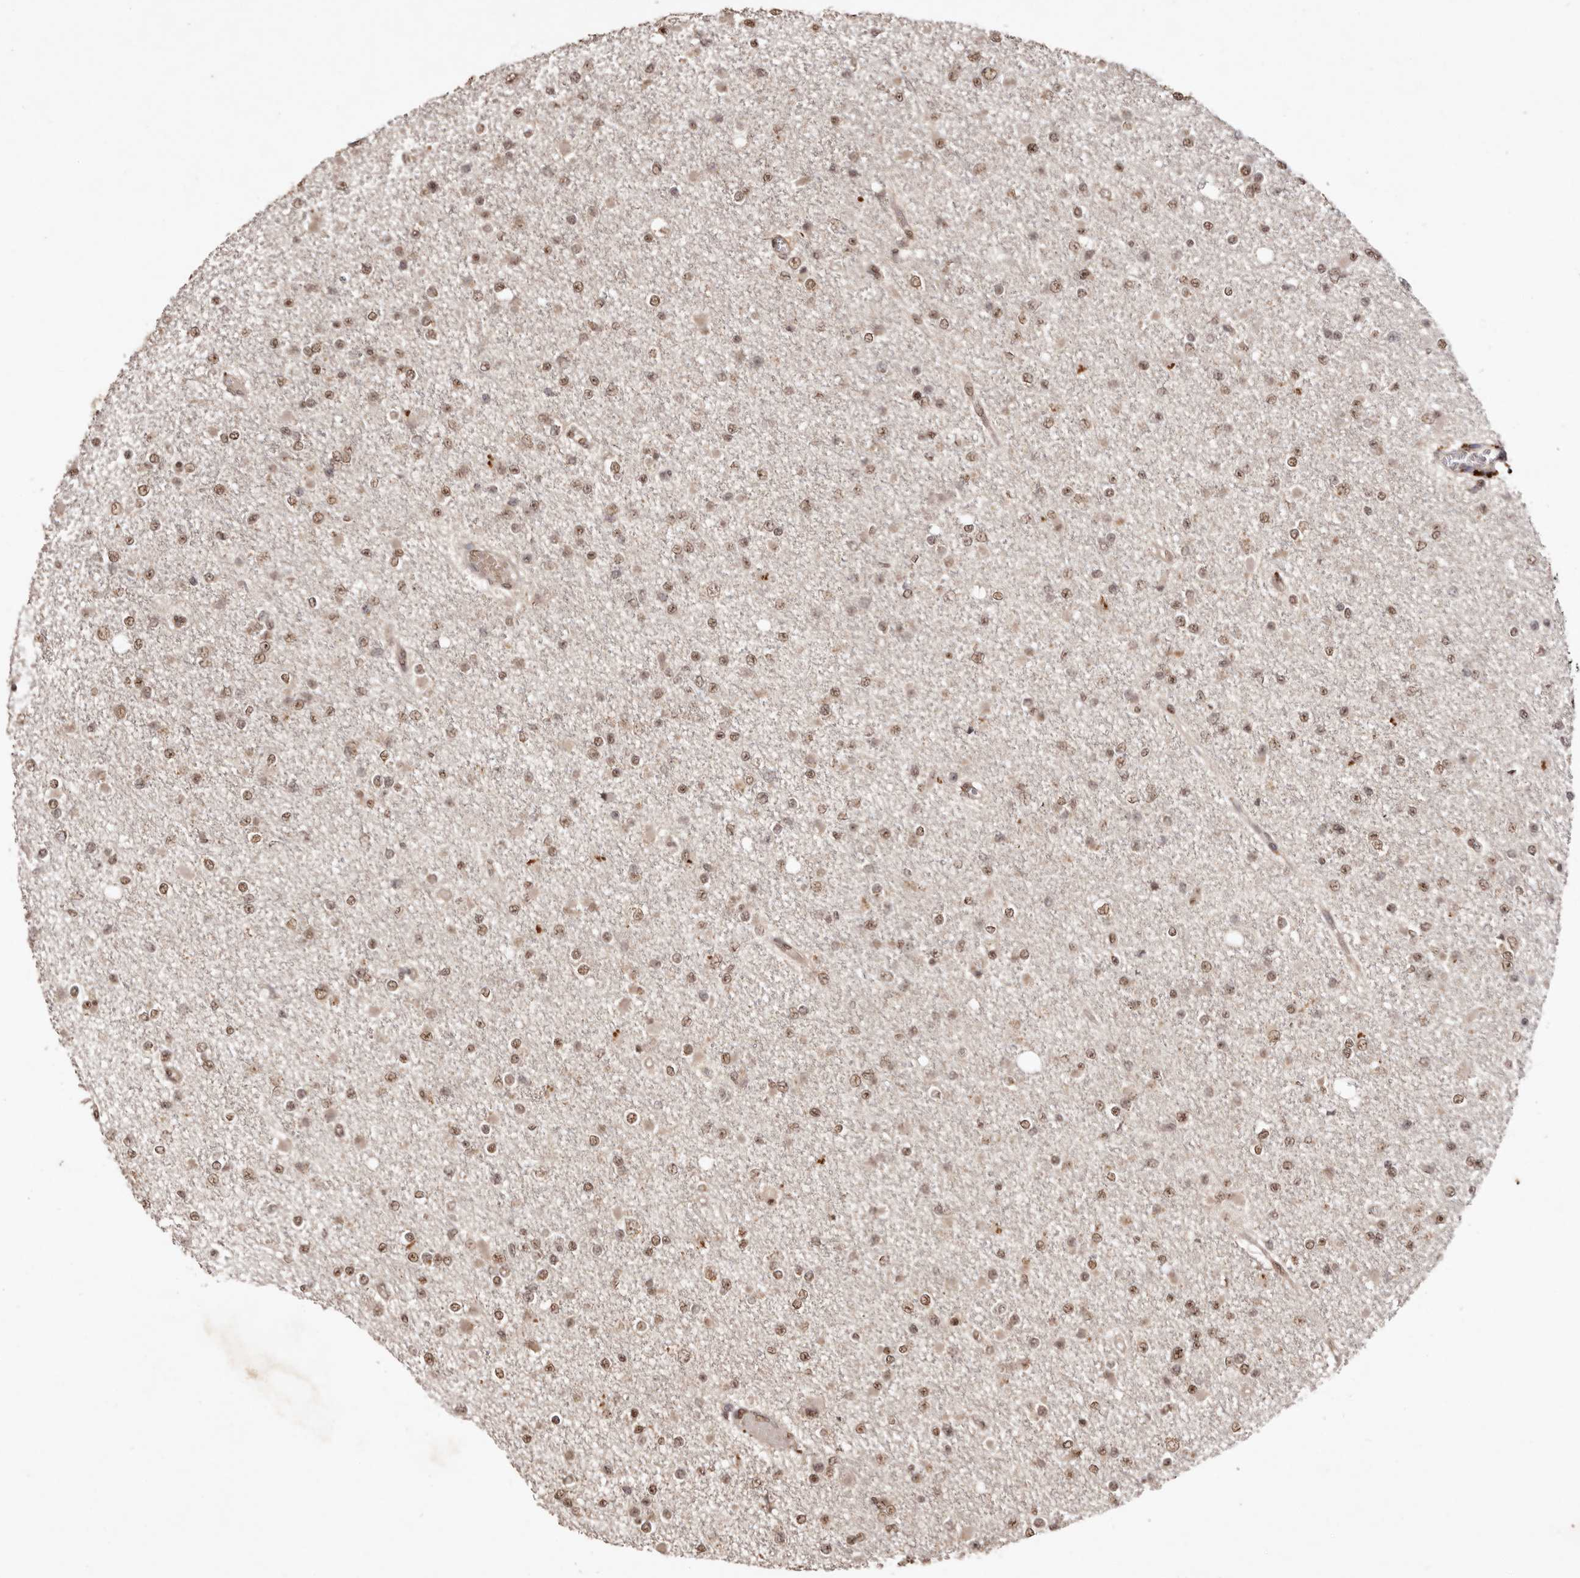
{"staining": {"intensity": "moderate", "quantity": ">75%", "location": "nuclear"}, "tissue": "glioma", "cell_type": "Tumor cells", "image_type": "cancer", "snomed": [{"axis": "morphology", "description": "Glioma, malignant, Low grade"}, {"axis": "topography", "description": "Brain"}], "caption": "Immunohistochemistry (IHC) of human low-grade glioma (malignant) demonstrates medium levels of moderate nuclear positivity in approximately >75% of tumor cells. (IHC, brightfield microscopy, high magnification).", "gene": "NOTCH1", "patient": {"sex": "female", "age": 22}}